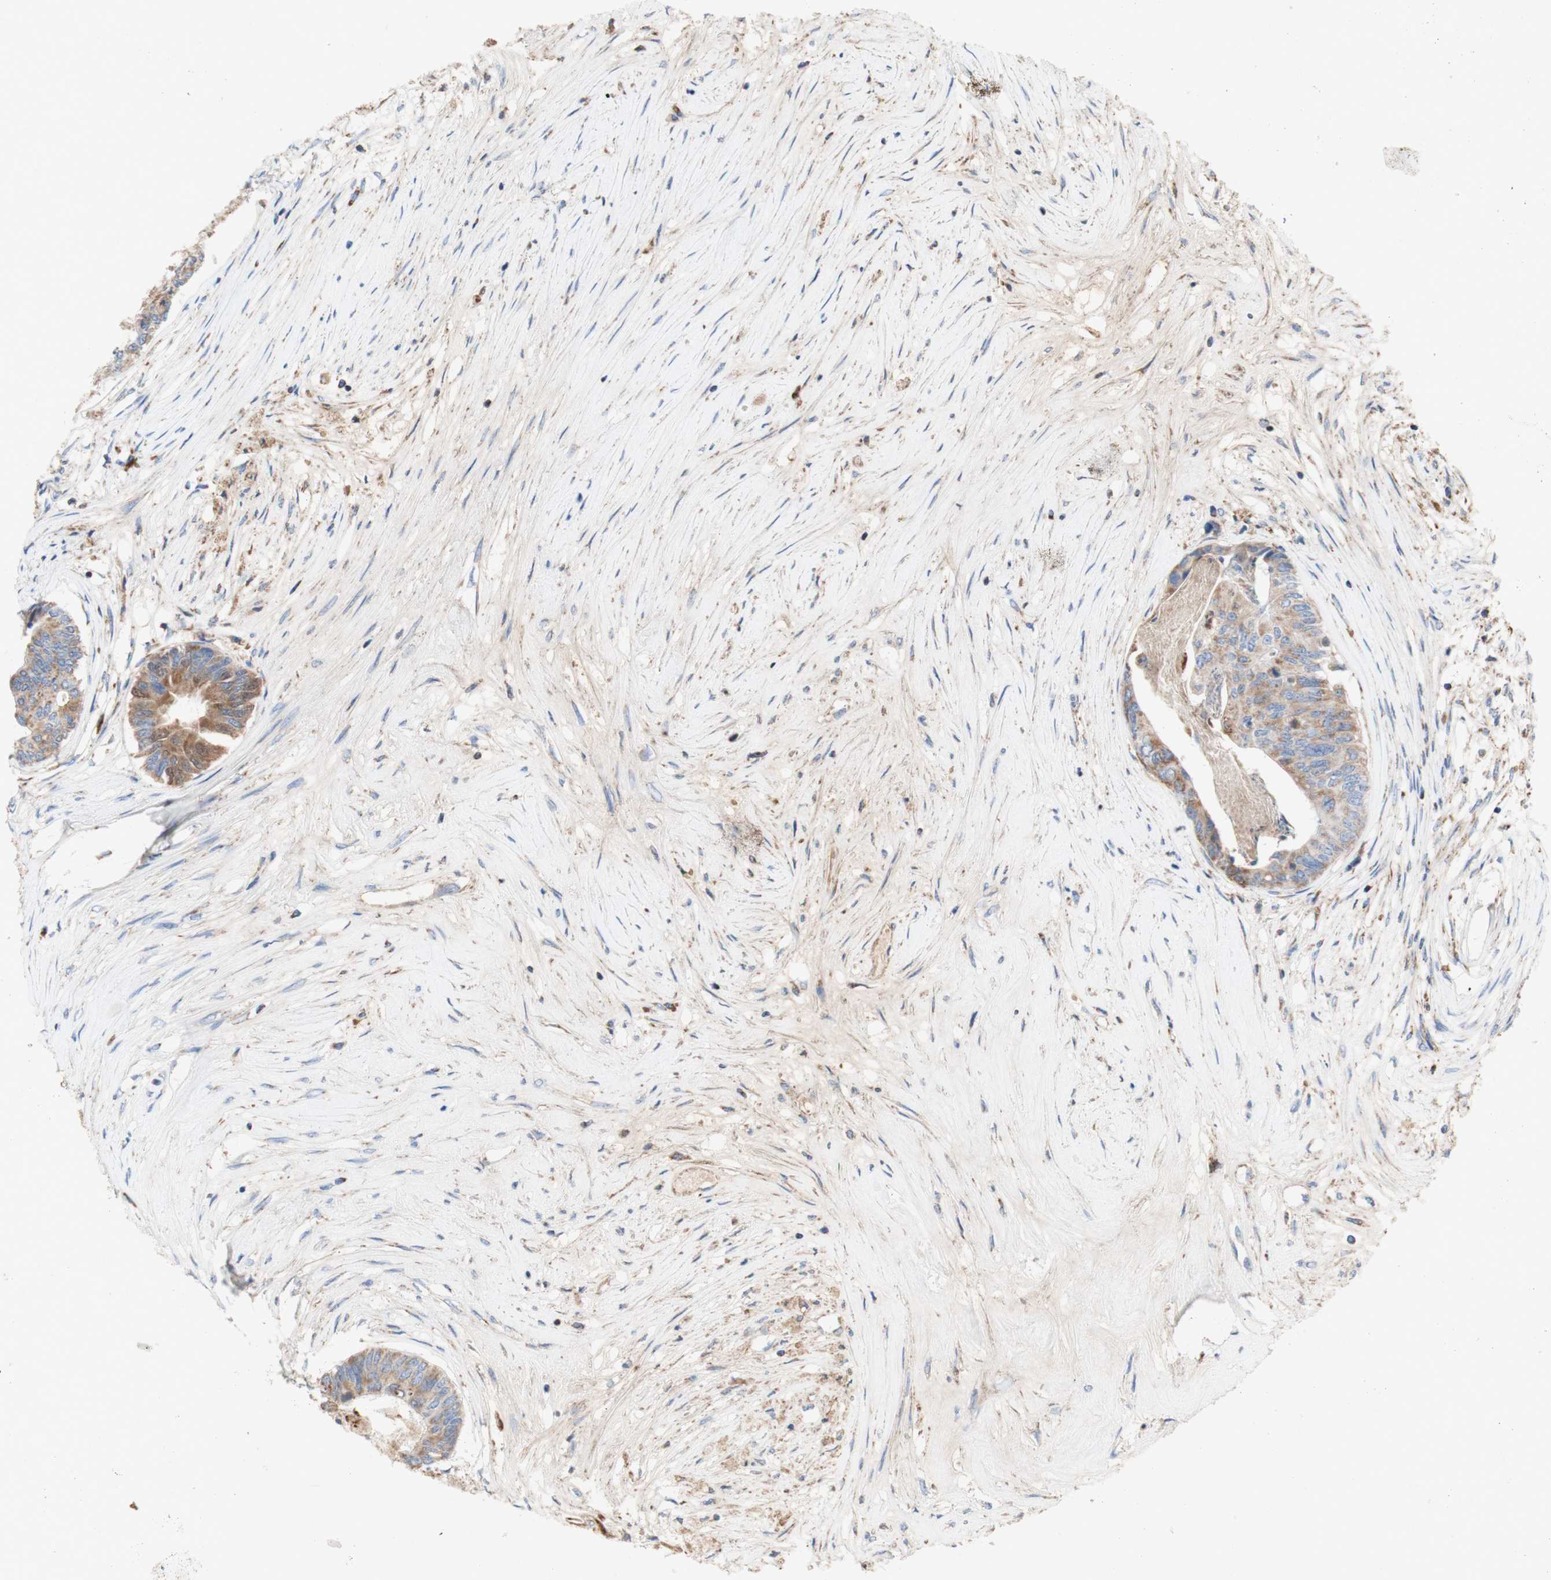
{"staining": {"intensity": "moderate", "quantity": ">75%", "location": "cytoplasmic/membranous"}, "tissue": "colorectal cancer", "cell_type": "Tumor cells", "image_type": "cancer", "snomed": [{"axis": "morphology", "description": "Adenocarcinoma, NOS"}, {"axis": "topography", "description": "Rectum"}], "caption": "Immunohistochemical staining of adenocarcinoma (colorectal) exhibits moderate cytoplasmic/membranous protein positivity in about >75% of tumor cells.", "gene": "SDHB", "patient": {"sex": "male", "age": 63}}